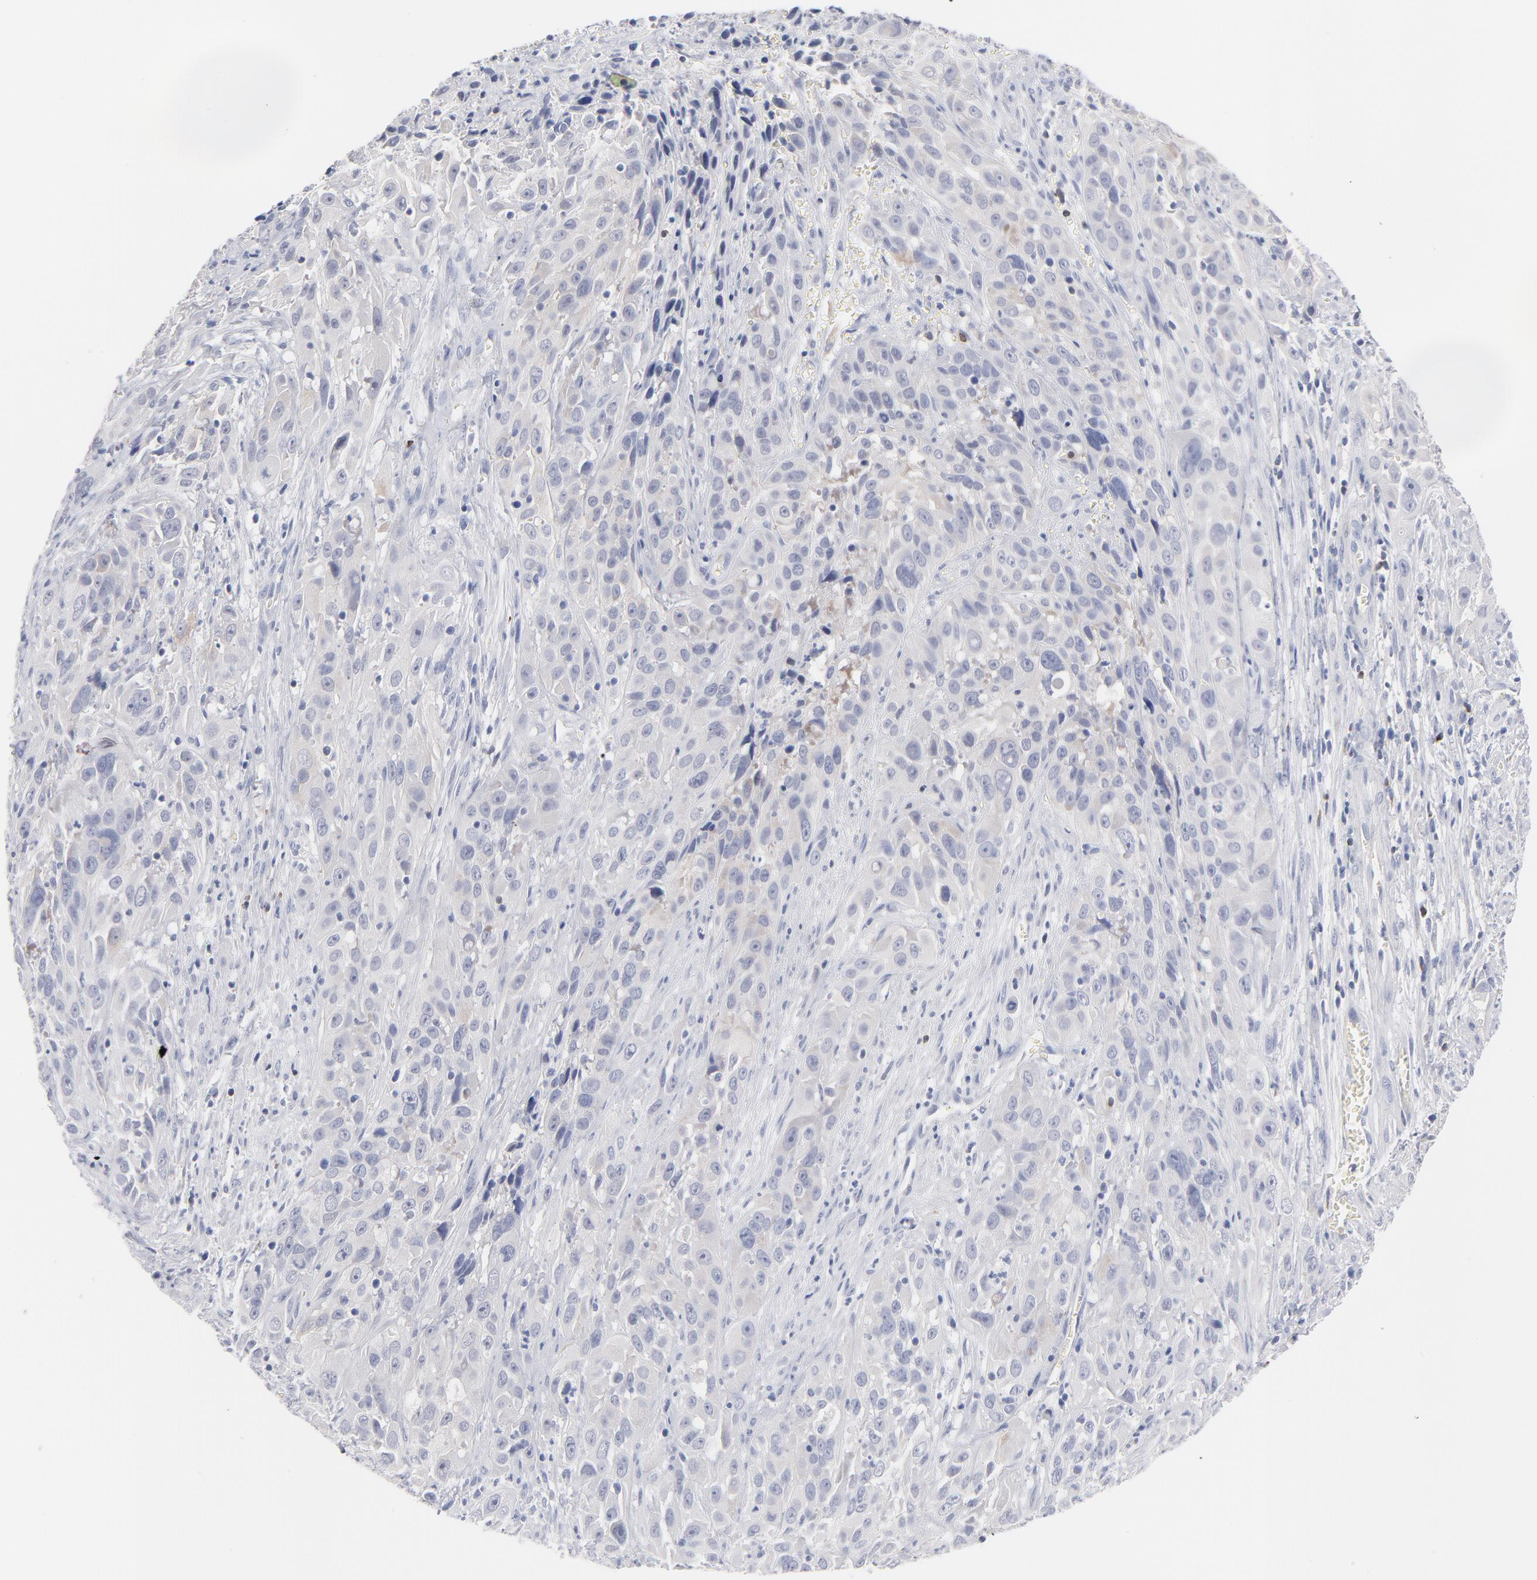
{"staining": {"intensity": "negative", "quantity": "none", "location": "none"}, "tissue": "cervical cancer", "cell_type": "Tumor cells", "image_type": "cancer", "snomed": [{"axis": "morphology", "description": "Squamous cell carcinoma, NOS"}, {"axis": "topography", "description": "Cervix"}], "caption": "Micrograph shows no protein positivity in tumor cells of cervical cancer tissue. (DAB IHC, high magnification).", "gene": "MID1", "patient": {"sex": "female", "age": 32}}